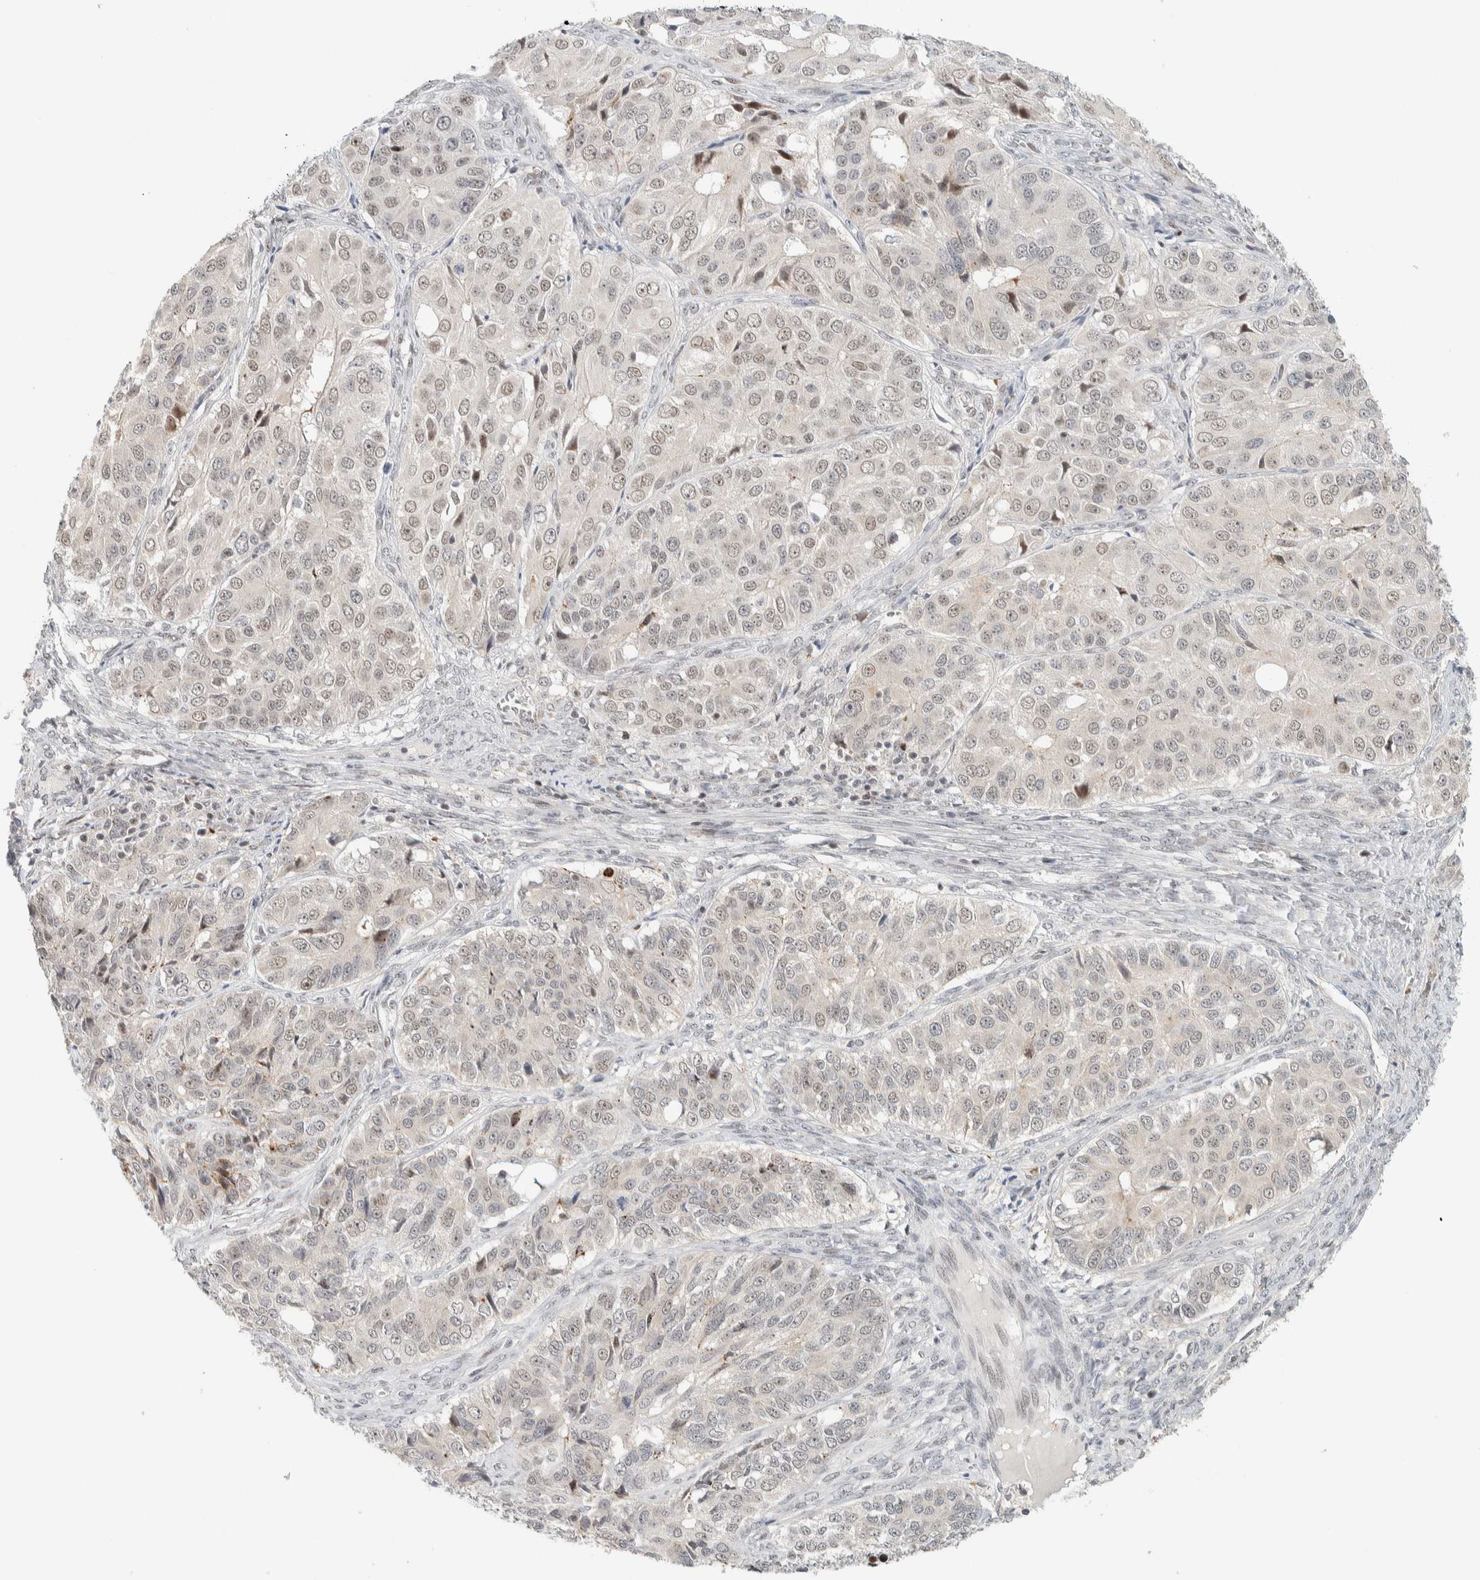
{"staining": {"intensity": "weak", "quantity": "<25%", "location": "nuclear"}, "tissue": "ovarian cancer", "cell_type": "Tumor cells", "image_type": "cancer", "snomed": [{"axis": "morphology", "description": "Carcinoma, endometroid"}, {"axis": "topography", "description": "Ovary"}], "caption": "Histopathology image shows no significant protein staining in tumor cells of endometroid carcinoma (ovarian).", "gene": "ZBTB2", "patient": {"sex": "female", "age": 51}}